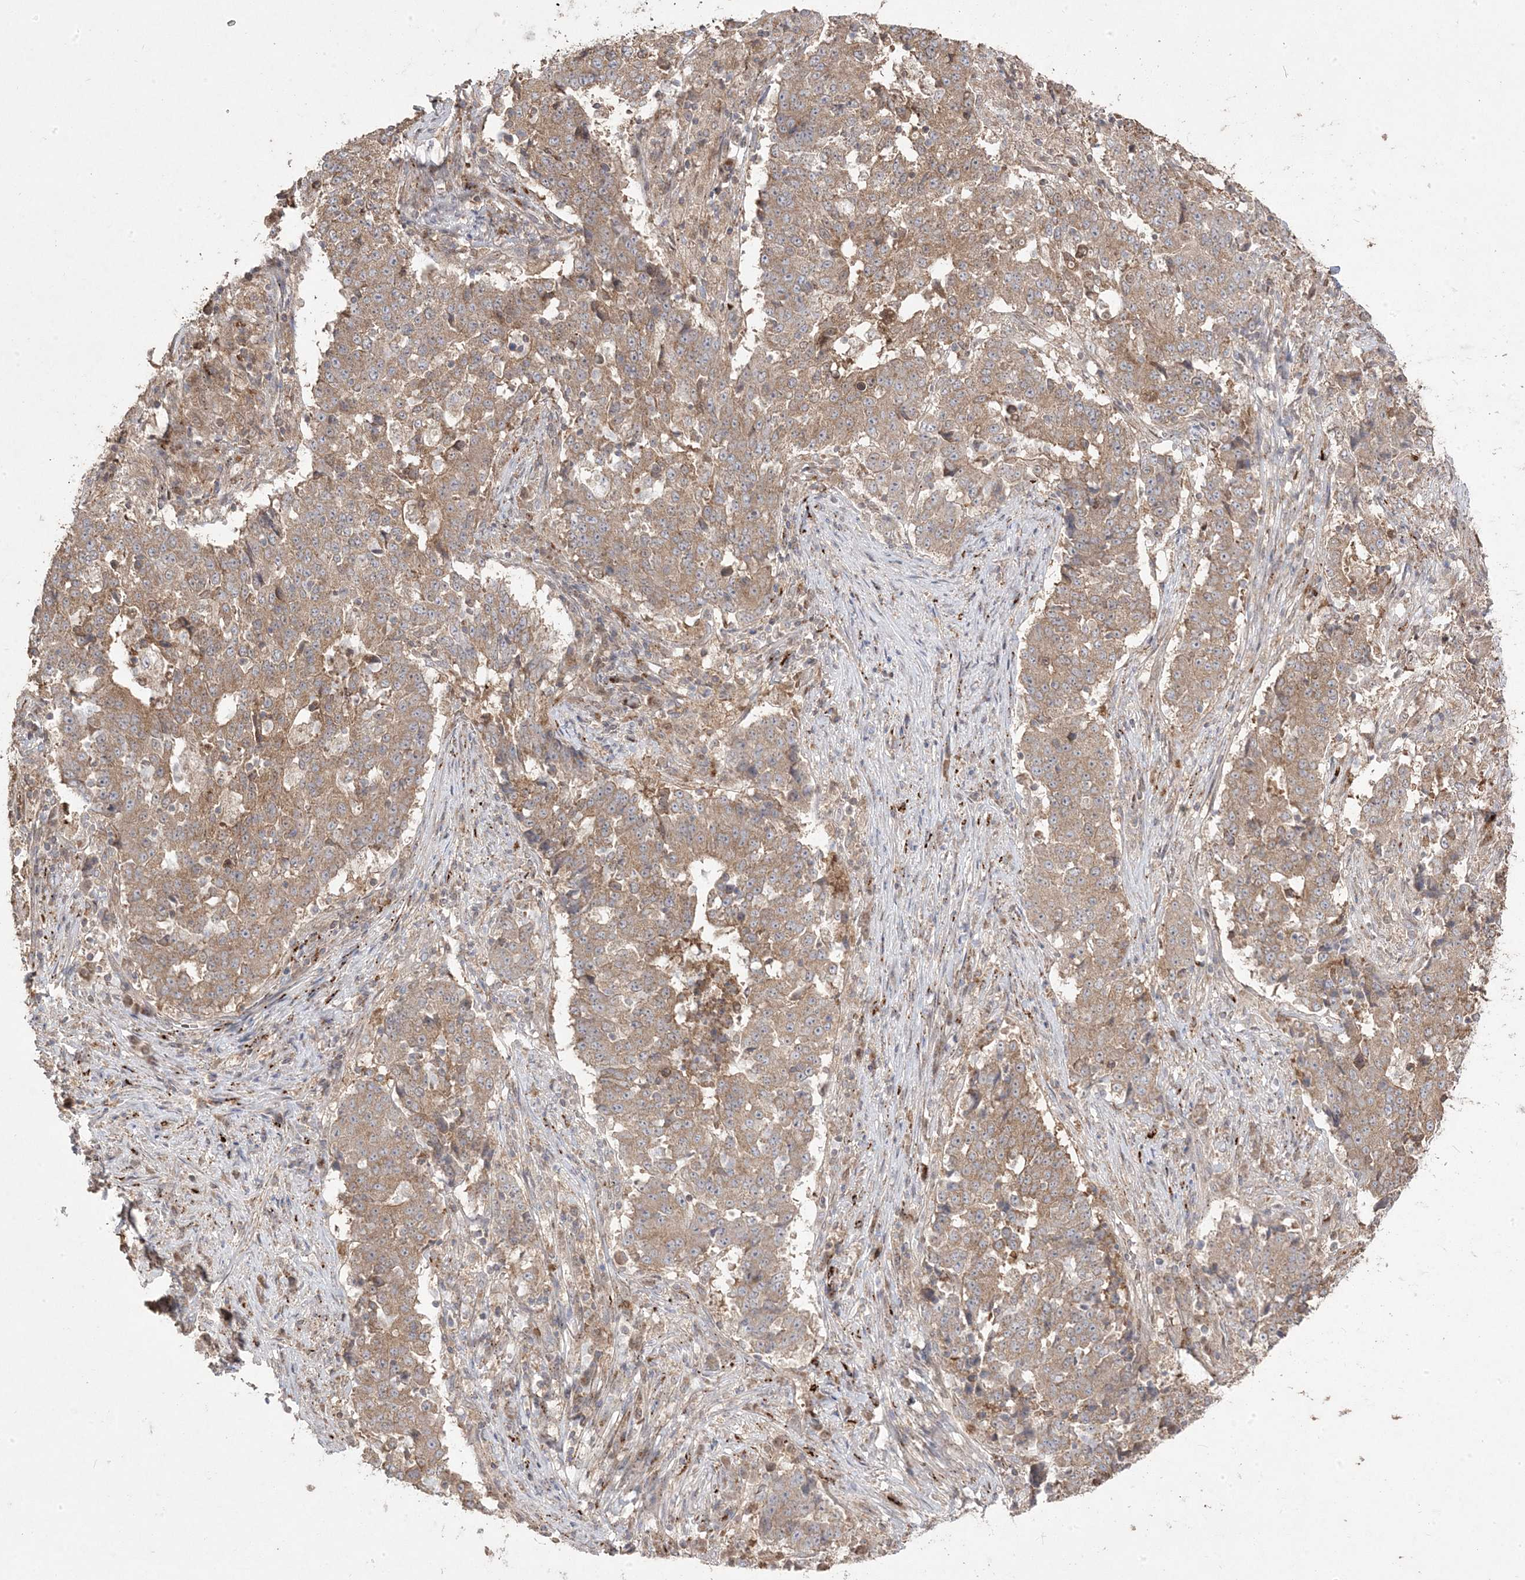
{"staining": {"intensity": "moderate", "quantity": ">75%", "location": "cytoplasmic/membranous"}, "tissue": "stomach cancer", "cell_type": "Tumor cells", "image_type": "cancer", "snomed": [{"axis": "morphology", "description": "Adenocarcinoma, NOS"}, {"axis": "topography", "description": "Stomach"}], "caption": "Protein expression analysis of human adenocarcinoma (stomach) reveals moderate cytoplasmic/membranous positivity in approximately >75% of tumor cells. (brown staining indicates protein expression, while blue staining denotes nuclei).", "gene": "PPOX", "patient": {"sex": "male", "age": 59}}